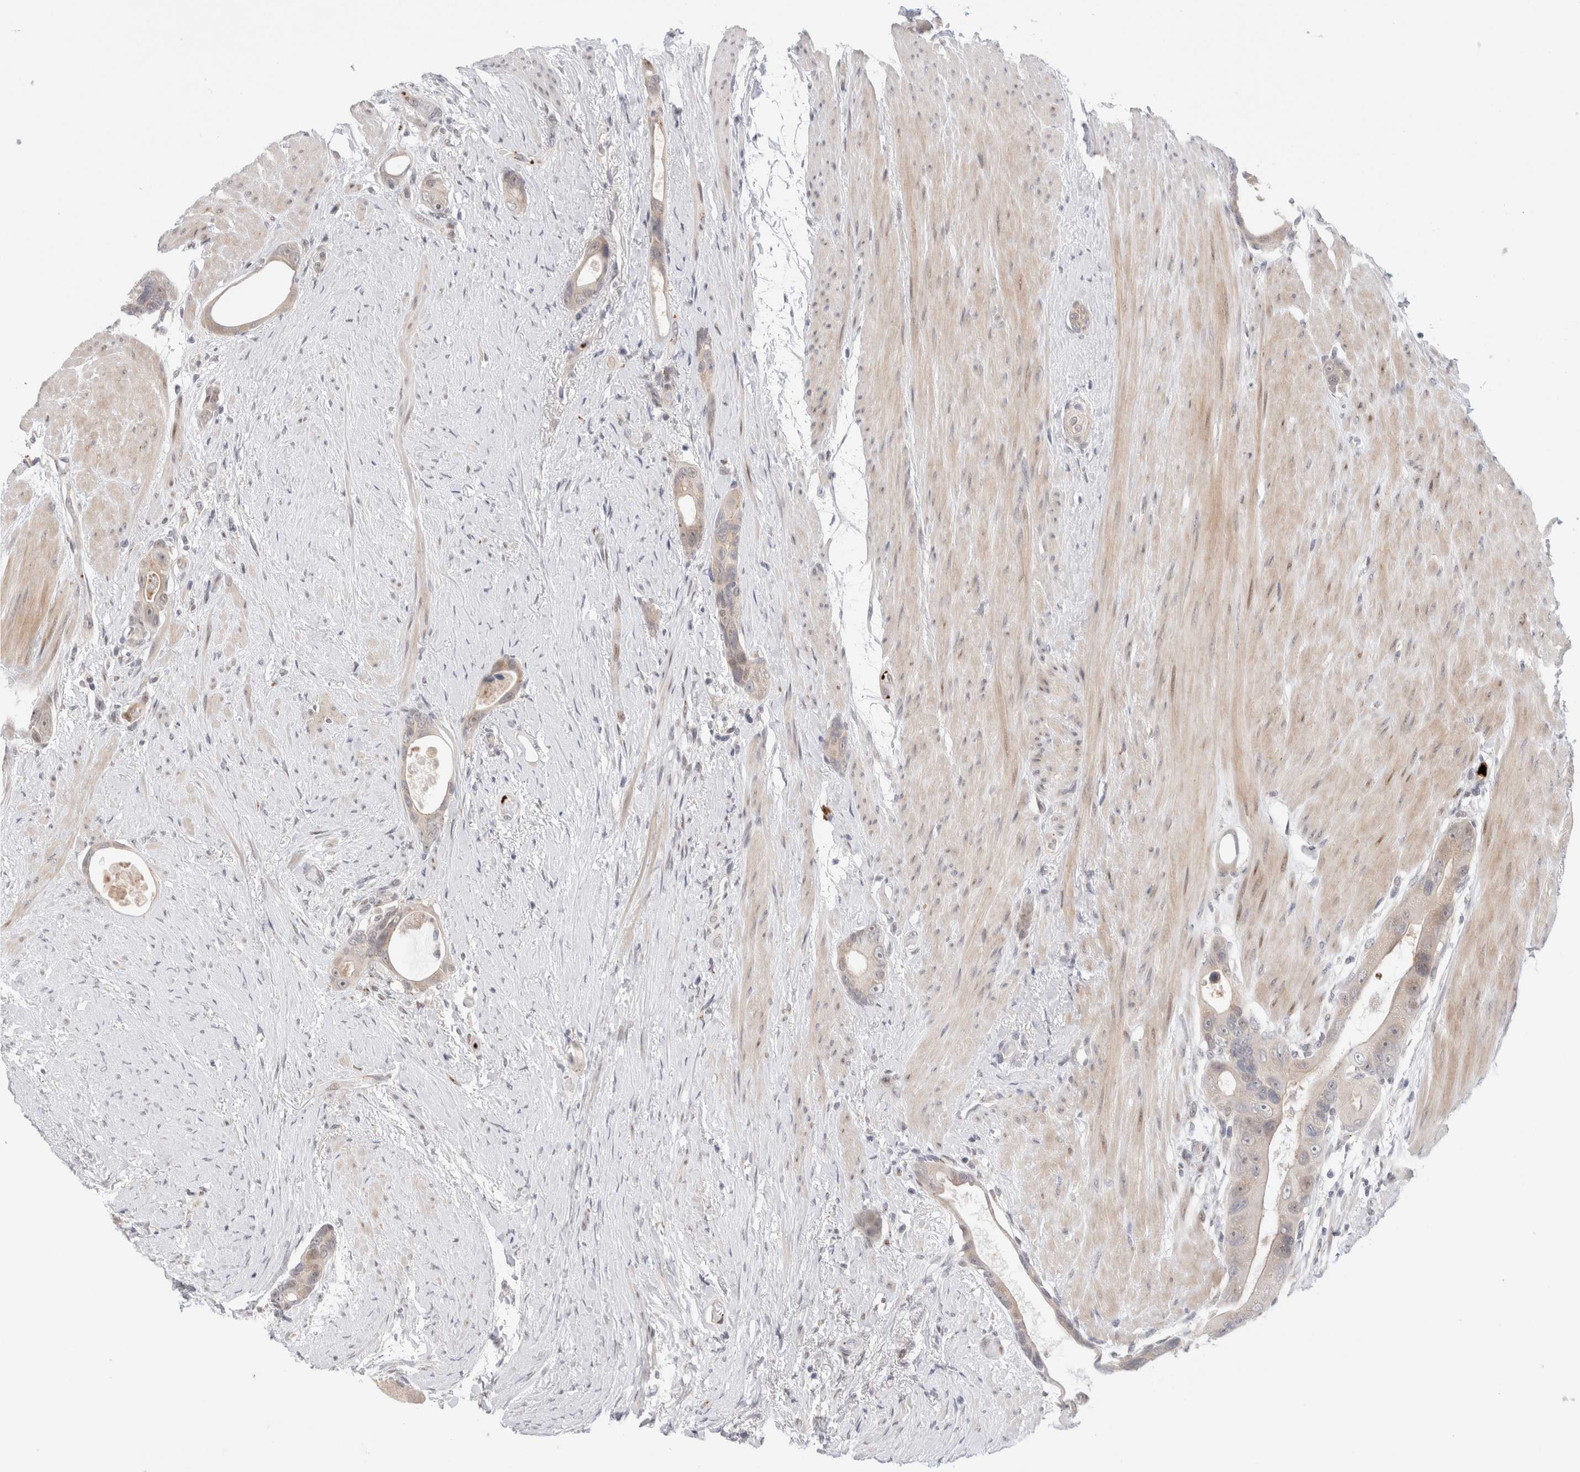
{"staining": {"intensity": "weak", "quantity": "<25%", "location": "cytoplasmic/membranous"}, "tissue": "colorectal cancer", "cell_type": "Tumor cells", "image_type": "cancer", "snomed": [{"axis": "morphology", "description": "Adenocarcinoma, NOS"}, {"axis": "topography", "description": "Rectum"}], "caption": "The photomicrograph shows no significant expression in tumor cells of colorectal cancer.", "gene": "VPS28", "patient": {"sex": "male", "age": 51}}